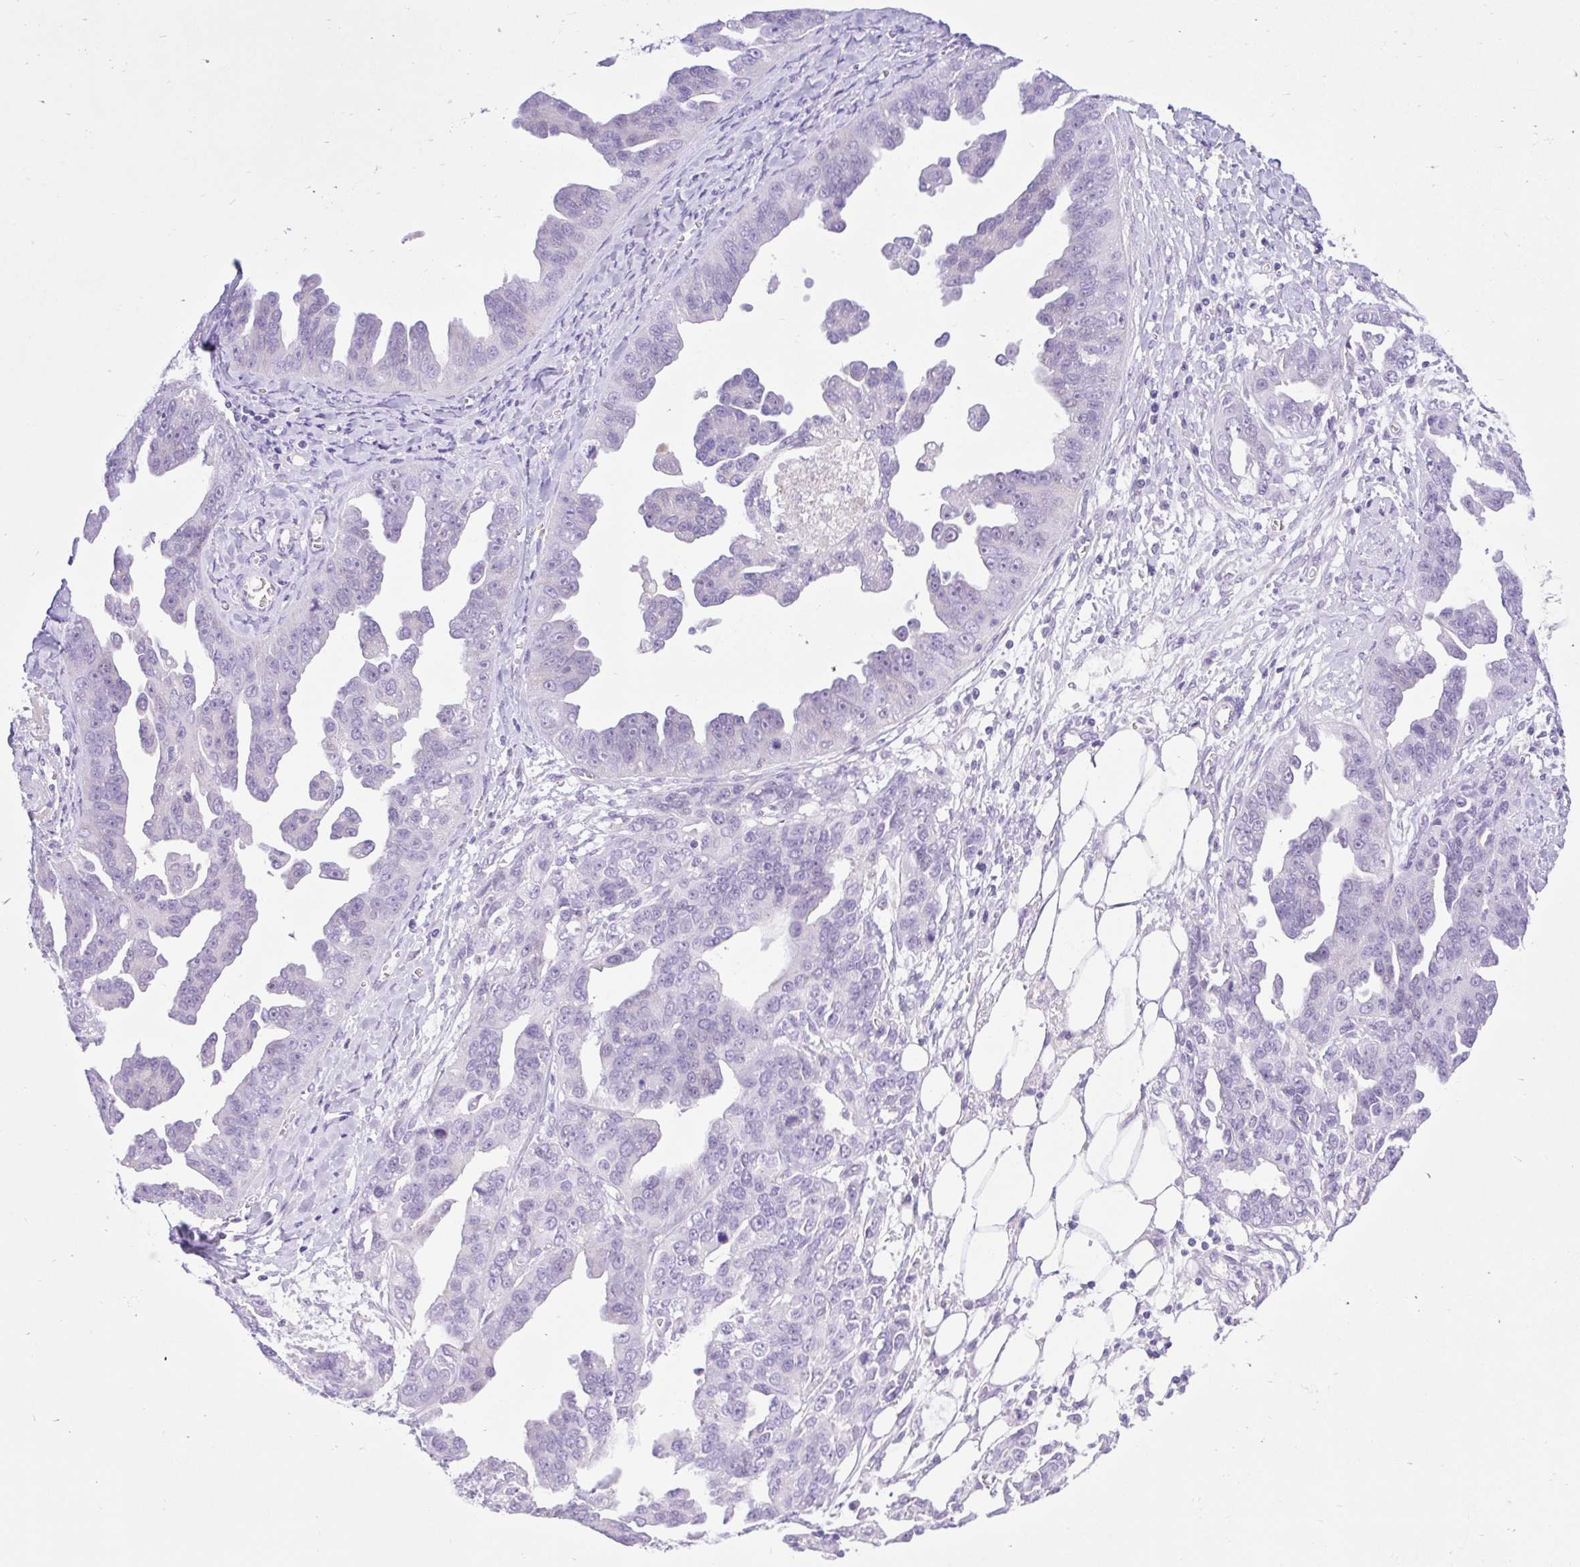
{"staining": {"intensity": "negative", "quantity": "none", "location": "none"}, "tissue": "ovarian cancer", "cell_type": "Tumor cells", "image_type": "cancer", "snomed": [{"axis": "morphology", "description": "Cystadenocarcinoma, serous, NOS"}, {"axis": "topography", "description": "Ovary"}], "caption": "The photomicrograph demonstrates no significant expression in tumor cells of ovarian cancer (serous cystadenocarcinoma).", "gene": "ZNF101", "patient": {"sex": "female", "age": 75}}